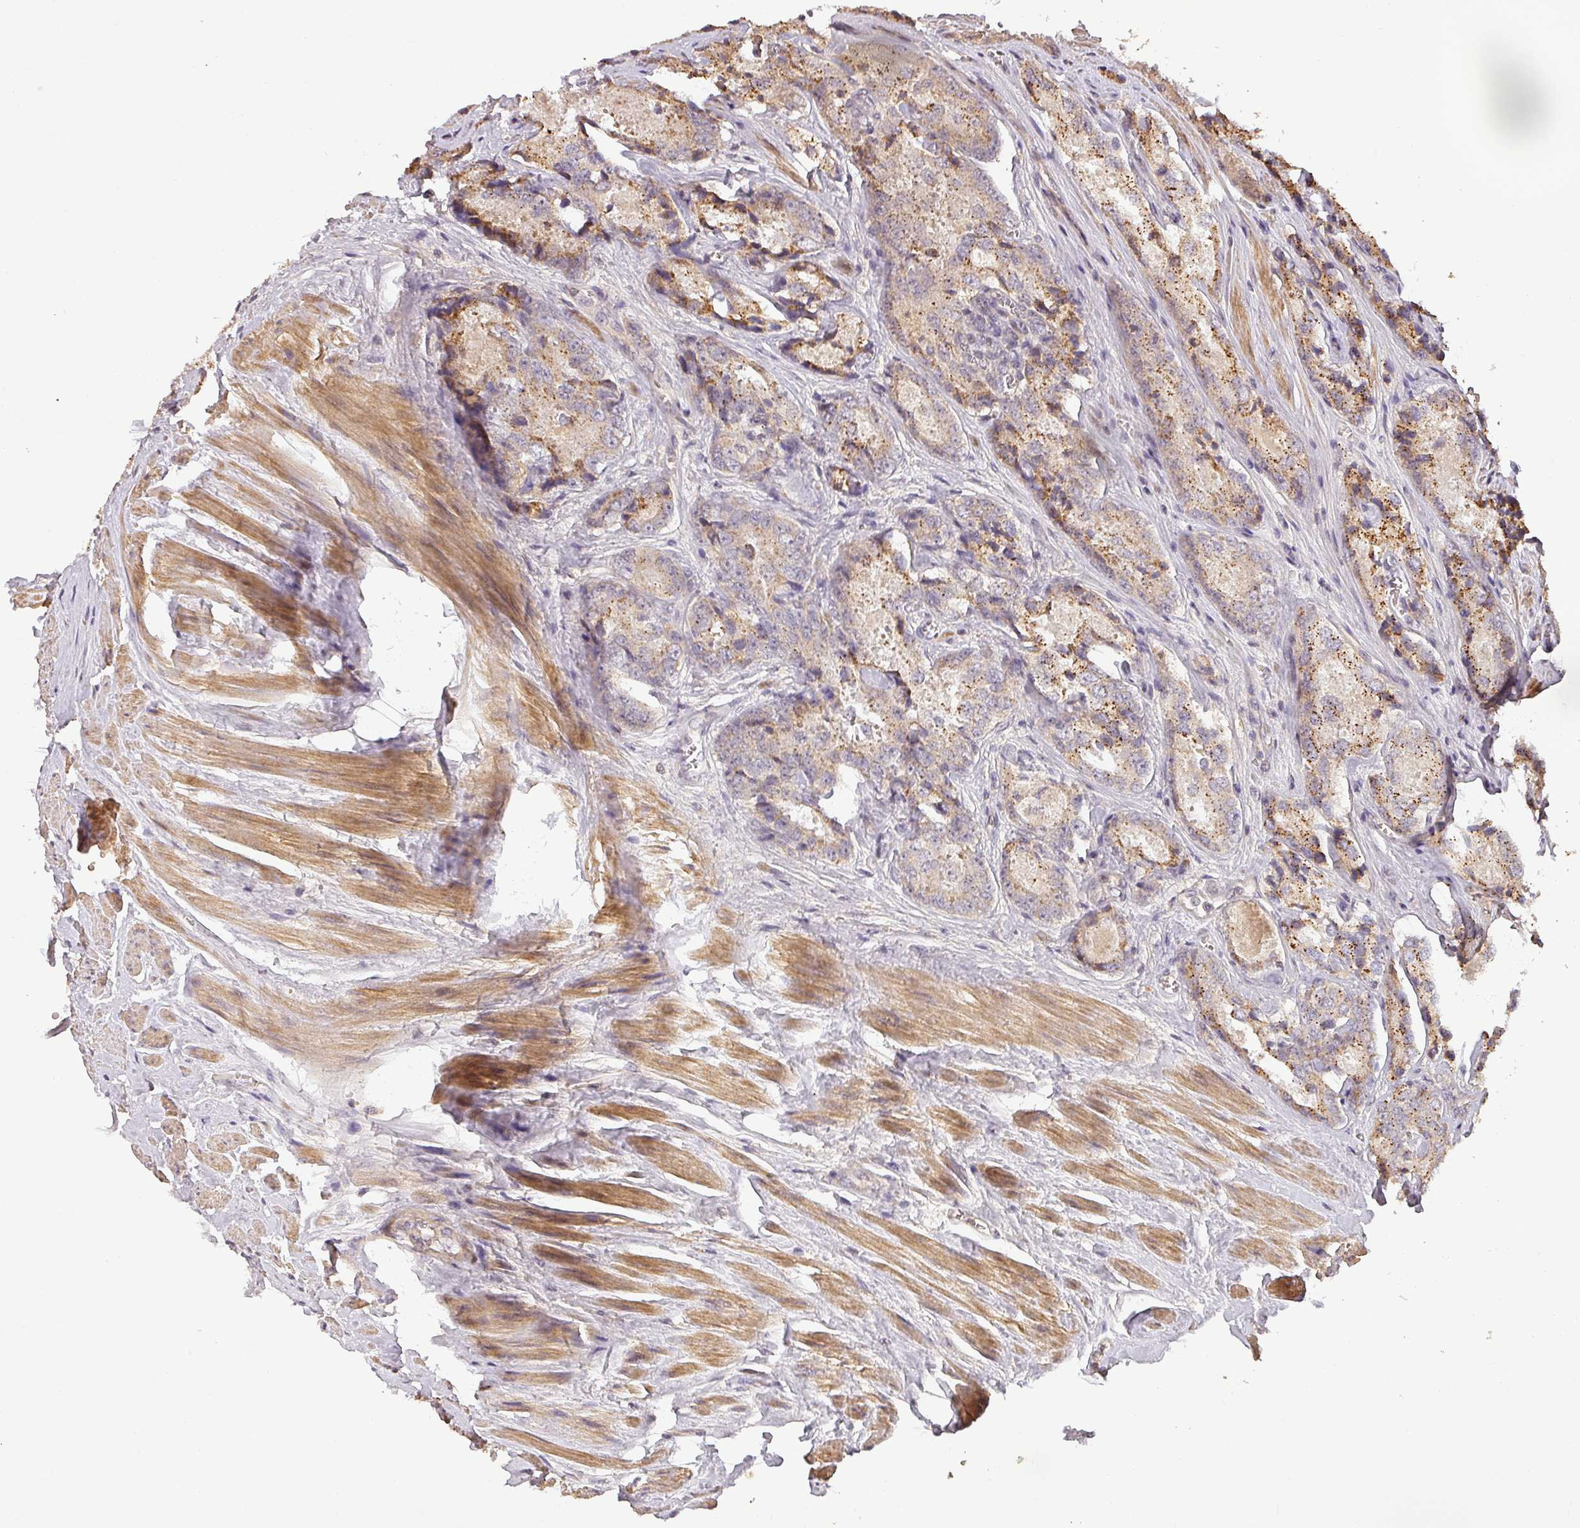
{"staining": {"intensity": "moderate", "quantity": "25%-75%", "location": "cytoplasmic/membranous"}, "tissue": "prostate cancer", "cell_type": "Tumor cells", "image_type": "cancer", "snomed": [{"axis": "morphology", "description": "Adenocarcinoma, Low grade"}, {"axis": "topography", "description": "Prostate"}], "caption": "Tumor cells display moderate cytoplasmic/membranous positivity in about 25%-75% of cells in prostate cancer. The protein of interest is stained brown, and the nuclei are stained in blue (DAB (3,3'-diaminobenzidine) IHC with brightfield microscopy, high magnification).", "gene": "BPIFB3", "patient": {"sex": "male", "age": 68}}